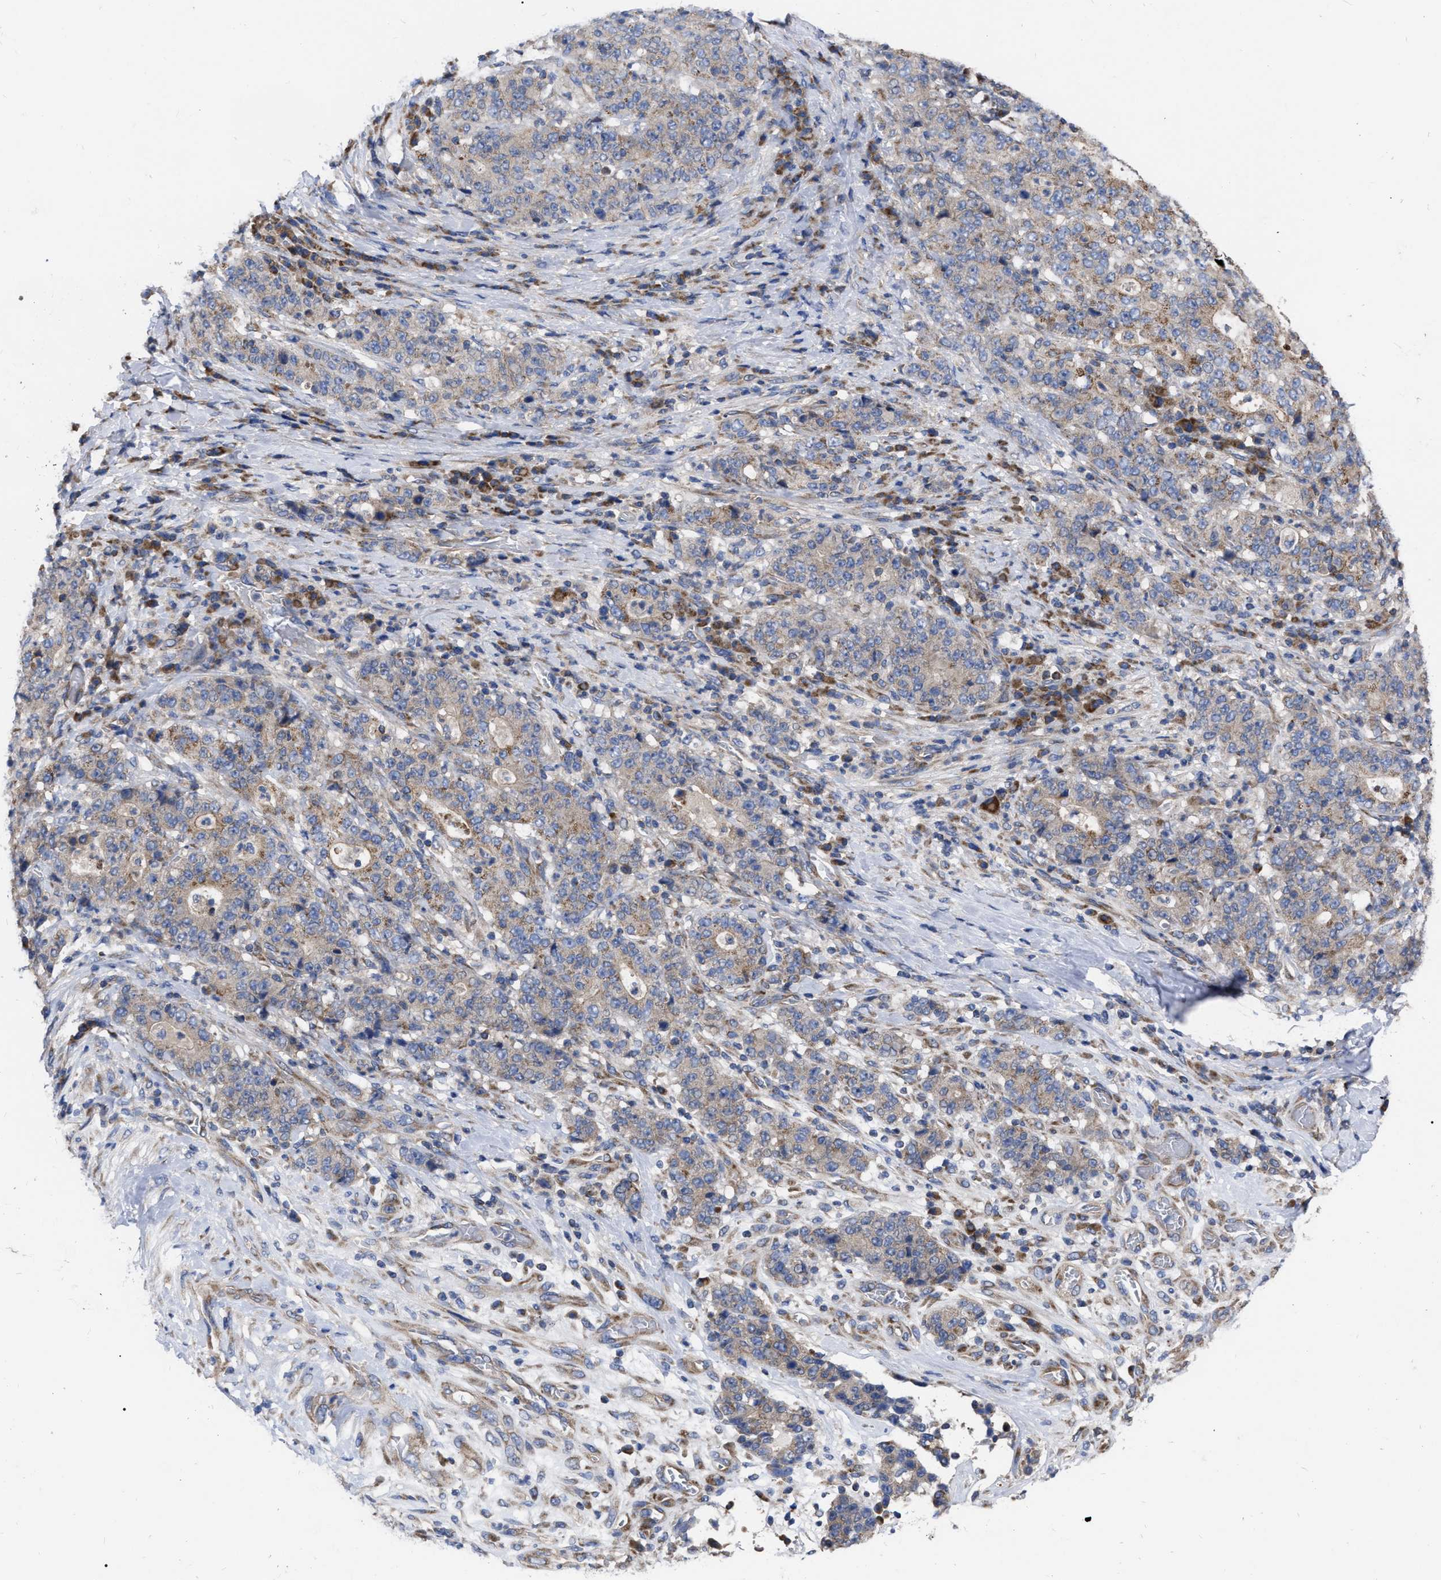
{"staining": {"intensity": "weak", "quantity": ">75%", "location": "cytoplasmic/membranous"}, "tissue": "stomach cancer", "cell_type": "Tumor cells", "image_type": "cancer", "snomed": [{"axis": "morphology", "description": "Normal tissue, NOS"}, {"axis": "morphology", "description": "Adenocarcinoma, NOS"}, {"axis": "topography", "description": "Stomach, upper"}, {"axis": "topography", "description": "Stomach"}], "caption": "Human adenocarcinoma (stomach) stained with a brown dye shows weak cytoplasmic/membranous positive expression in about >75% of tumor cells.", "gene": "CDKN2C", "patient": {"sex": "male", "age": 59}}